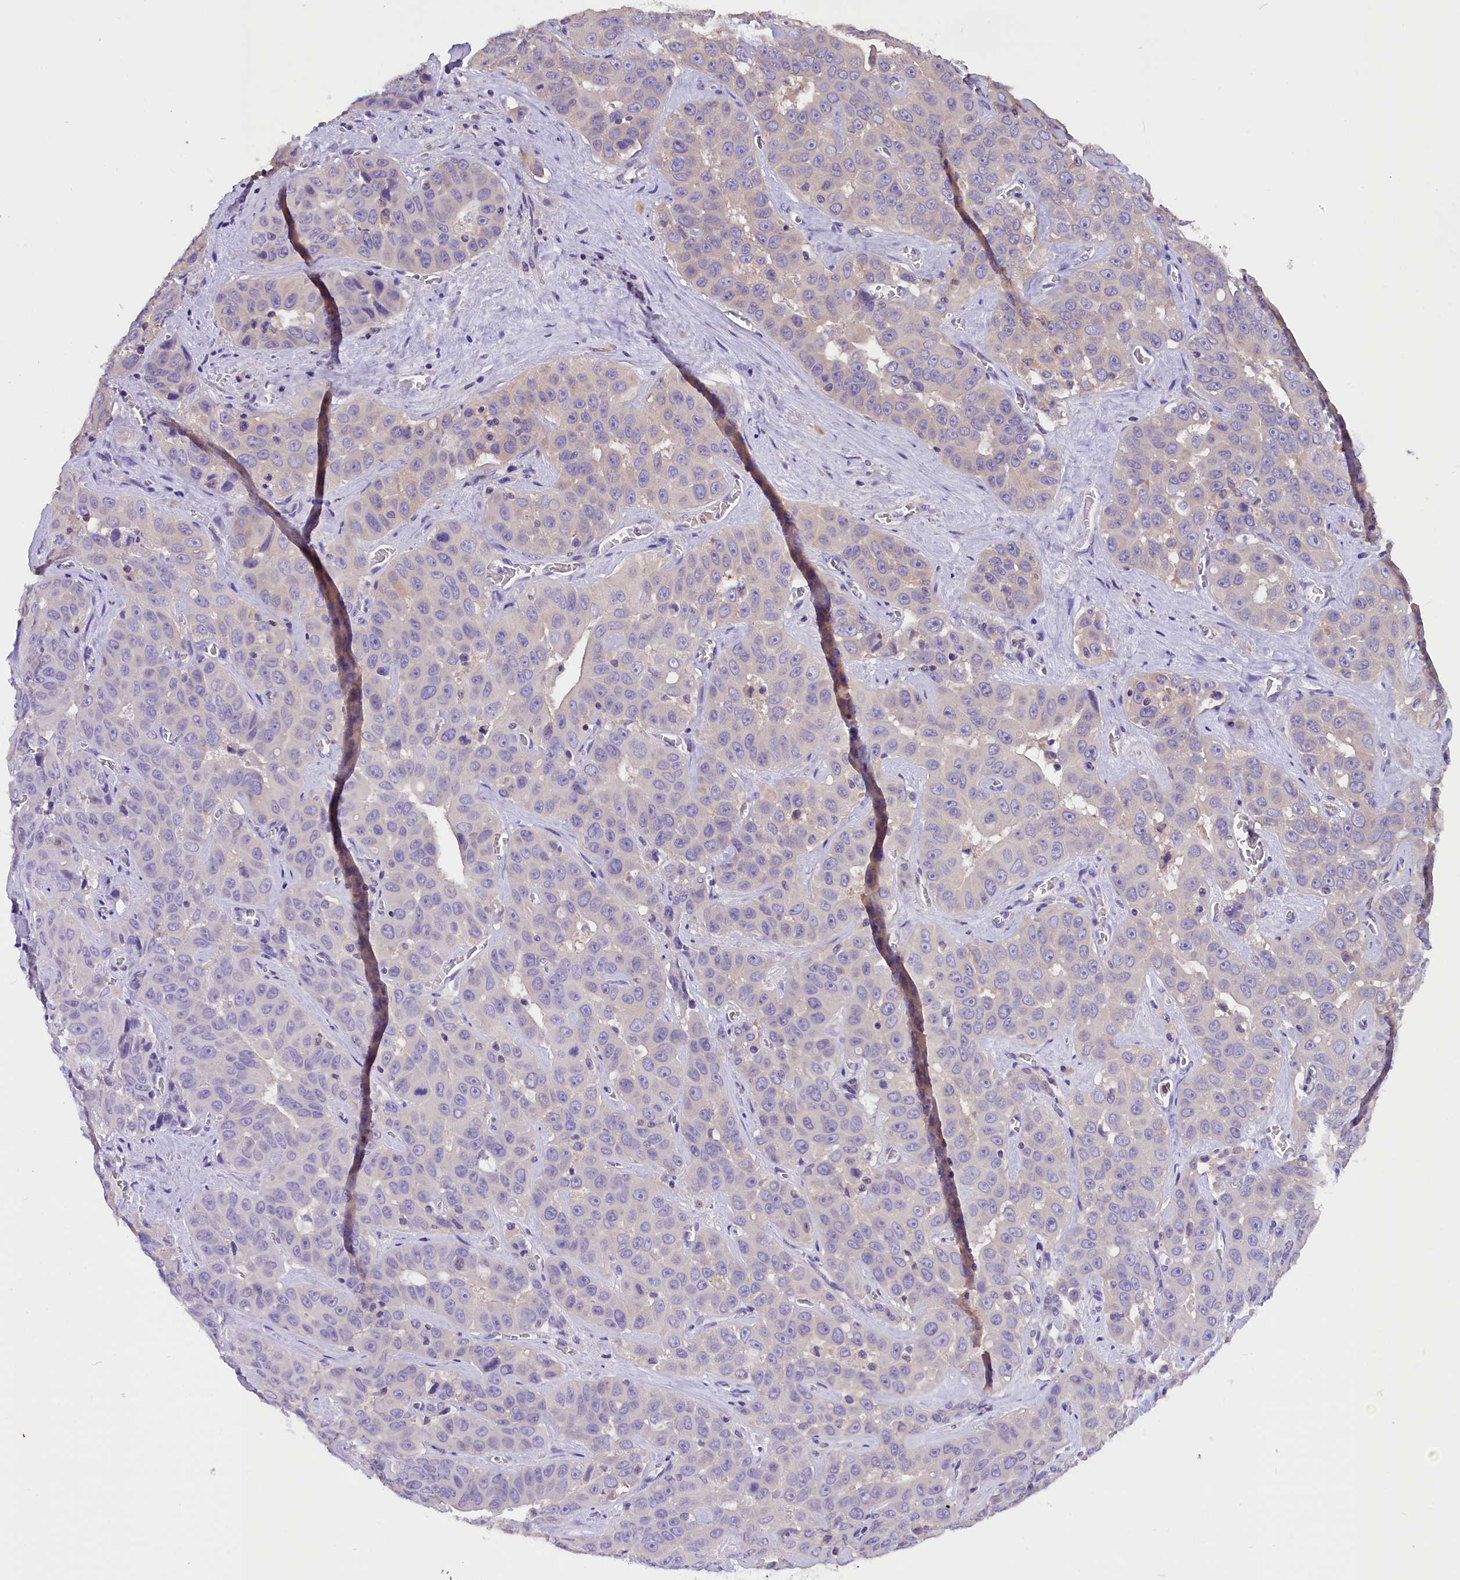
{"staining": {"intensity": "negative", "quantity": "none", "location": "none"}, "tissue": "liver cancer", "cell_type": "Tumor cells", "image_type": "cancer", "snomed": [{"axis": "morphology", "description": "Cholangiocarcinoma"}, {"axis": "topography", "description": "Liver"}], "caption": "Immunohistochemistry (IHC) photomicrograph of cholangiocarcinoma (liver) stained for a protein (brown), which displays no expression in tumor cells. Nuclei are stained in blue.", "gene": "AP3B2", "patient": {"sex": "female", "age": 52}}